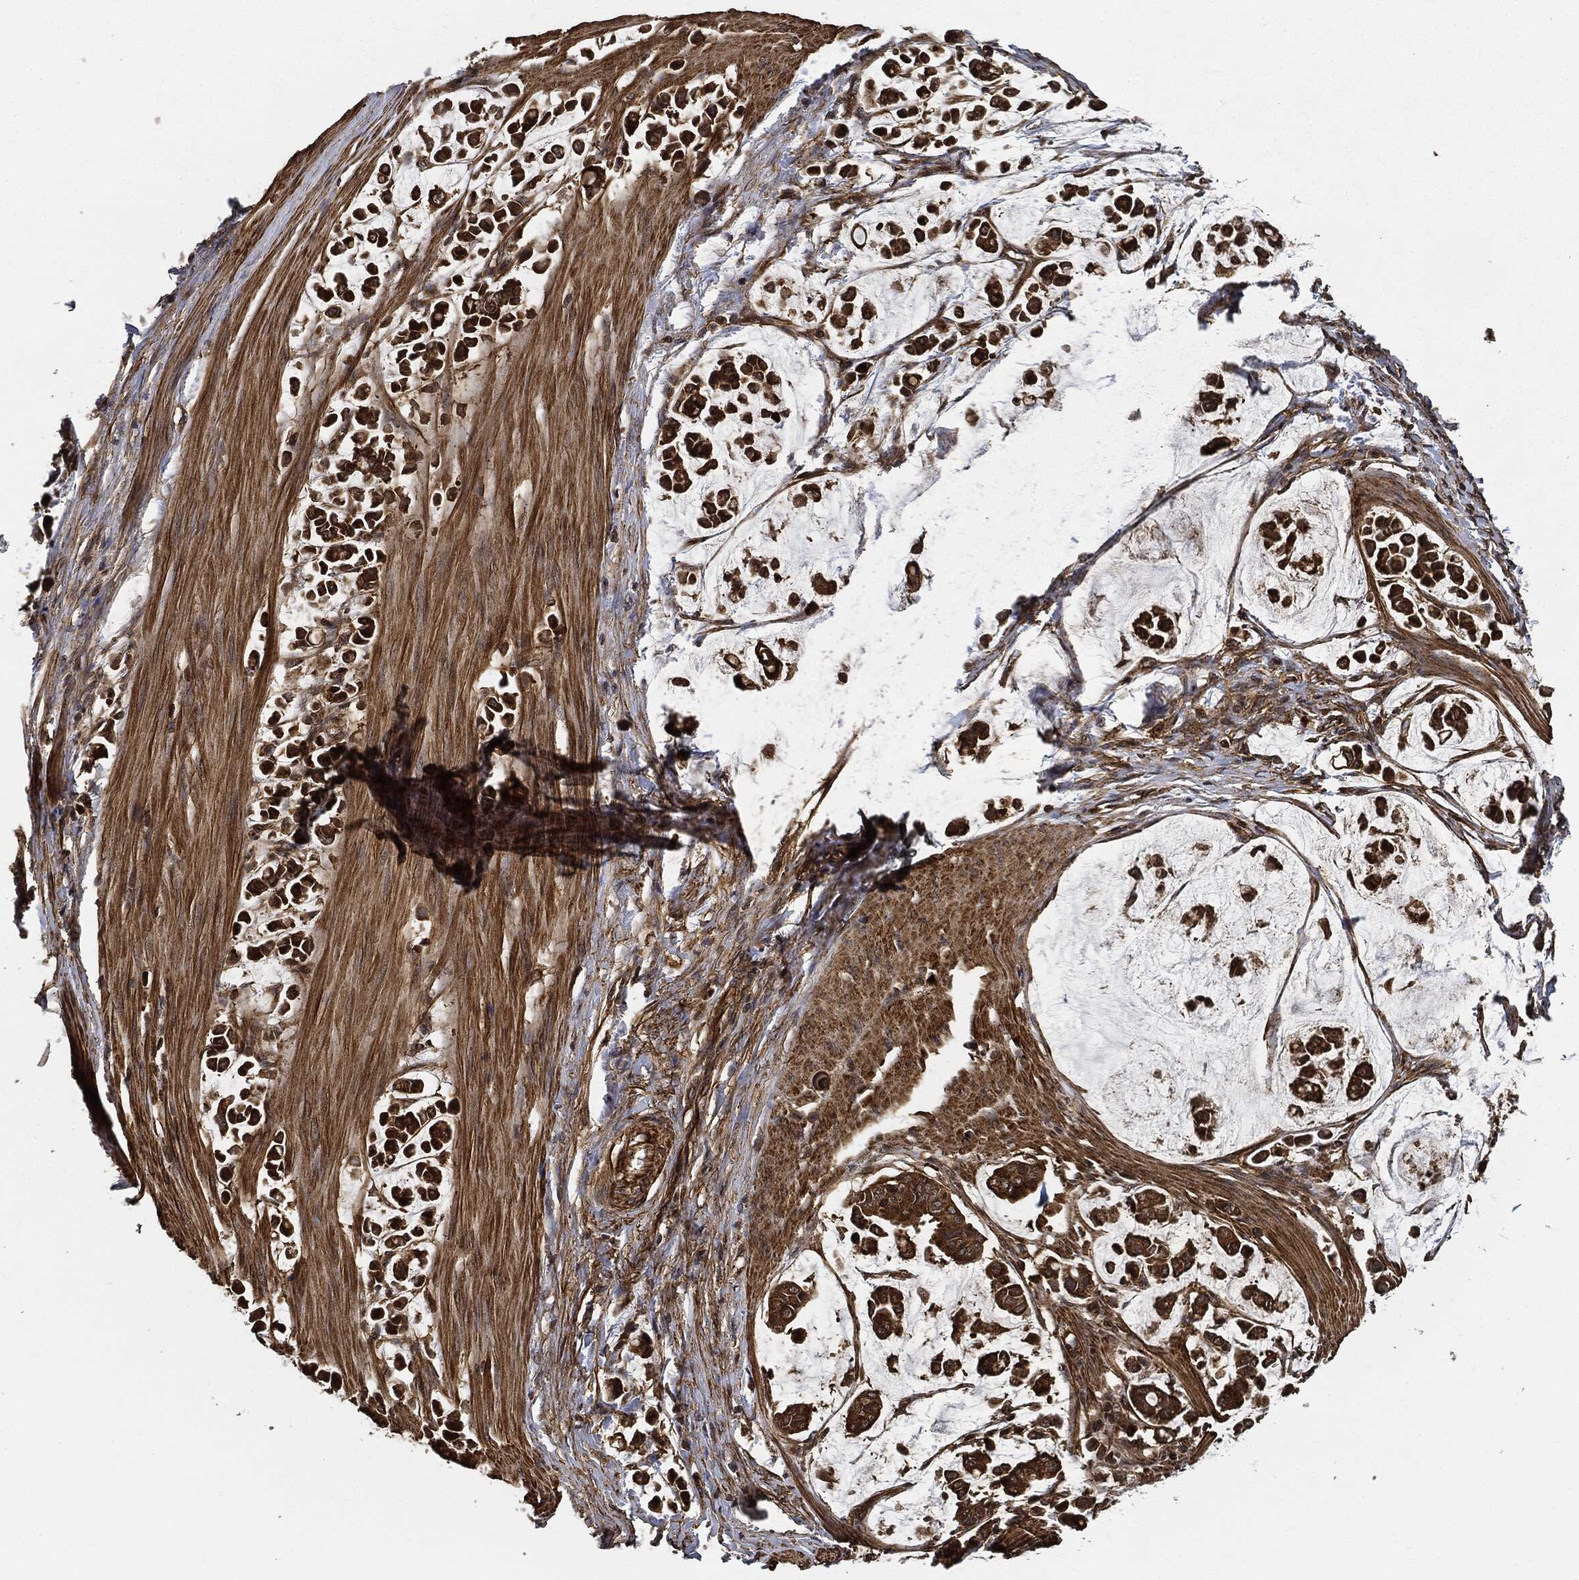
{"staining": {"intensity": "strong", "quantity": ">75%", "location": "cytoplasmic/membranous"}, "tissue": "stomach cancer", "cell_type": "Tumor cells", "image_type": "cancer", "snomed": [{"axis": "morphology", "description": "Adenocarcinoma, NOS"}, {"axis": "topography", "description": "Stomach"}], "caption": "Human adenocarcinoma (stomach) stained with a brown dye demonstrates strong cytoplasmic/membranous positive staining in about >75% of tumor cells.", "gene": "CEP290", "patient": {"sex": "male", "age": 82}}